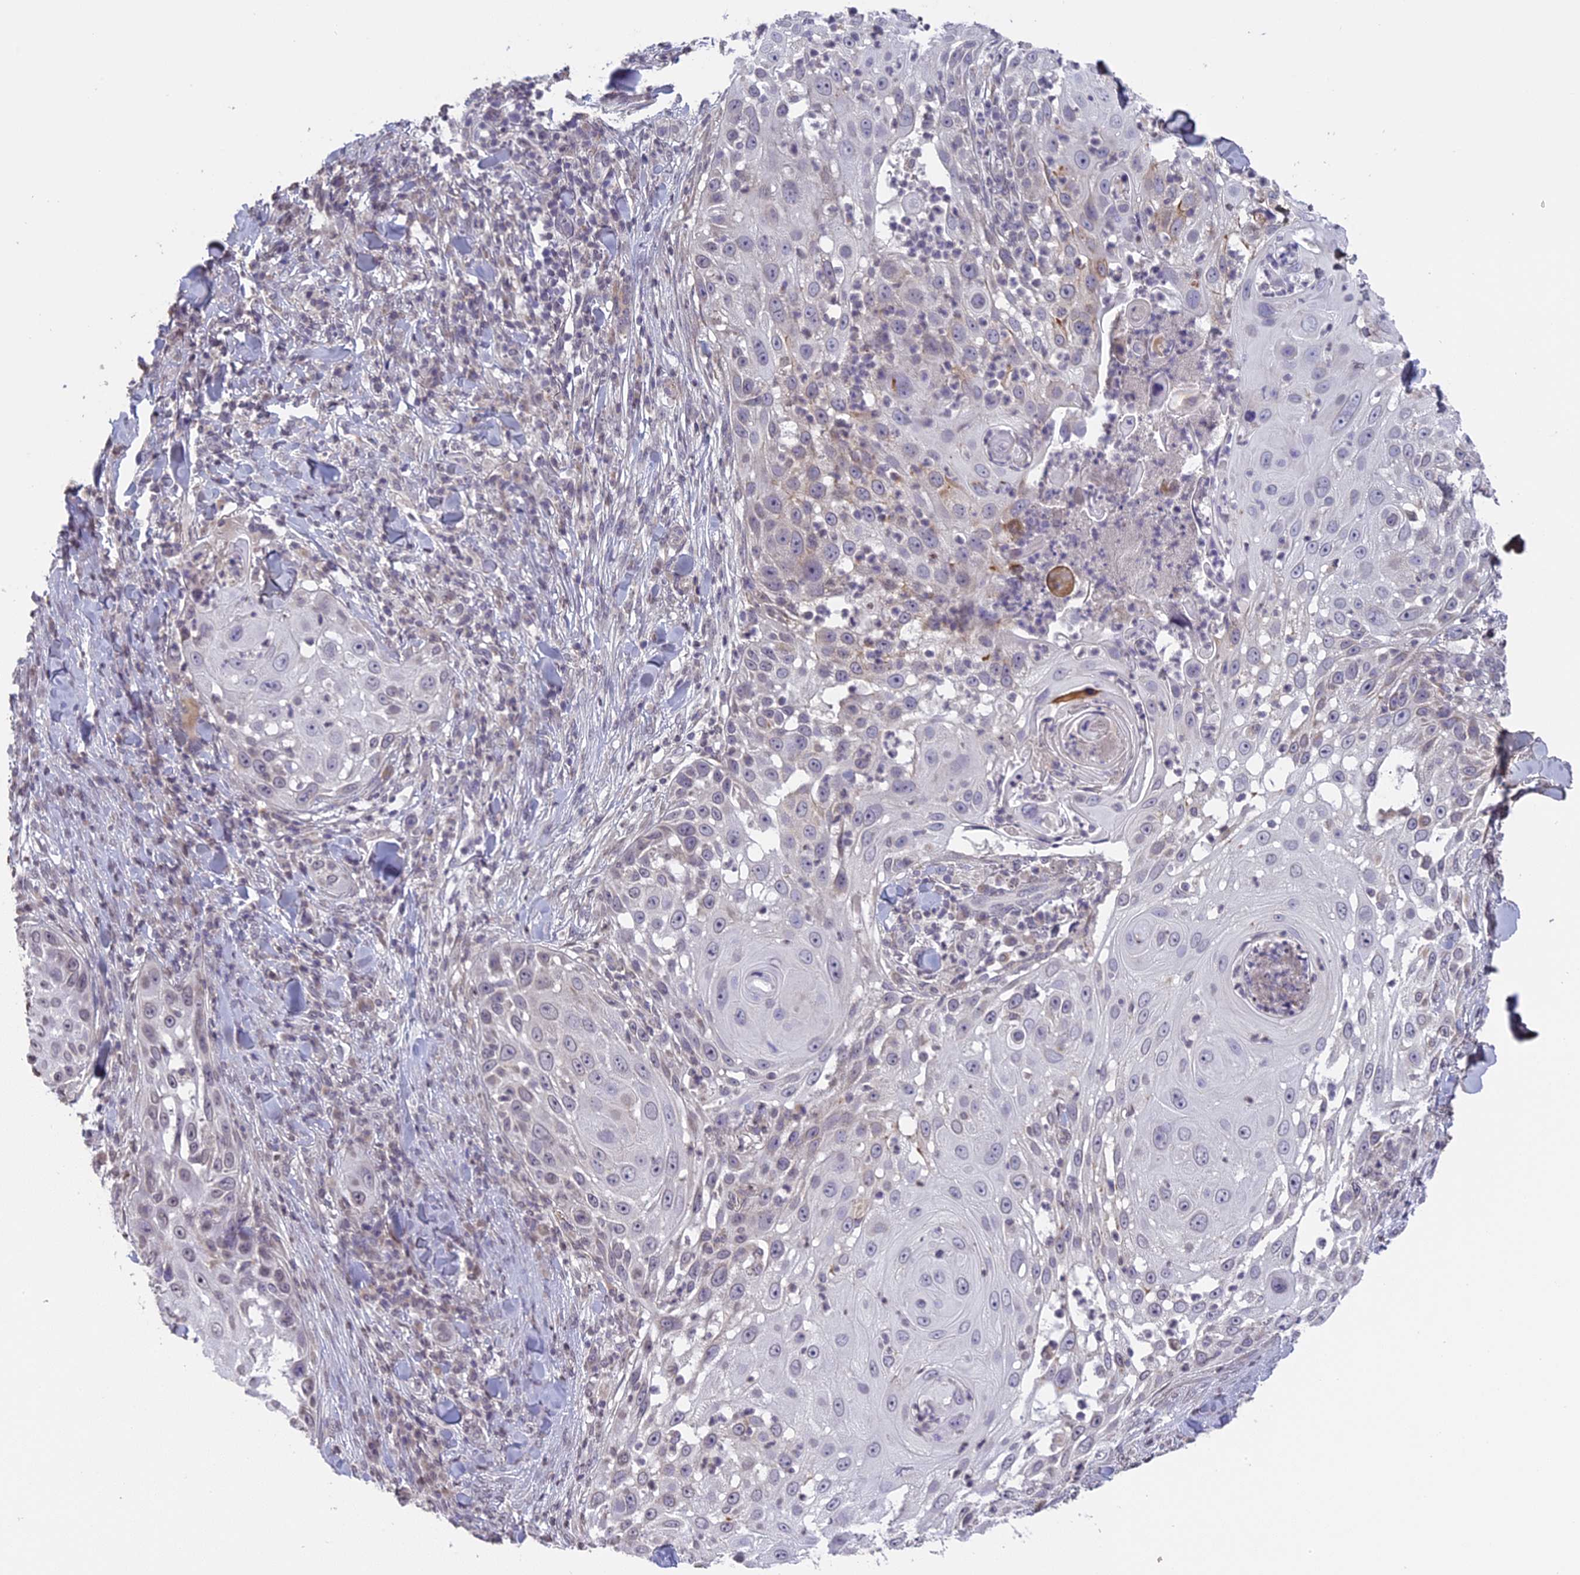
{"staining": {"intensity": "negative", "quantity": "none", "location": "none"}, "tissue": "skin cancer", "cell_type": "Tumor cells", "image_type": "cancer", "snomed": [{"axis": "morphology", "description": "Squamous cell carcinoma, NOS"}, {"axis": "topography", "description": "Skin"}], "caption": "Squamous cell carcinoma (skin) was stained to show a protein in brown. There is no significant expression in tumor cells.", "gene": "ERG28", "patient": {"sex": "female", "age": 44}}